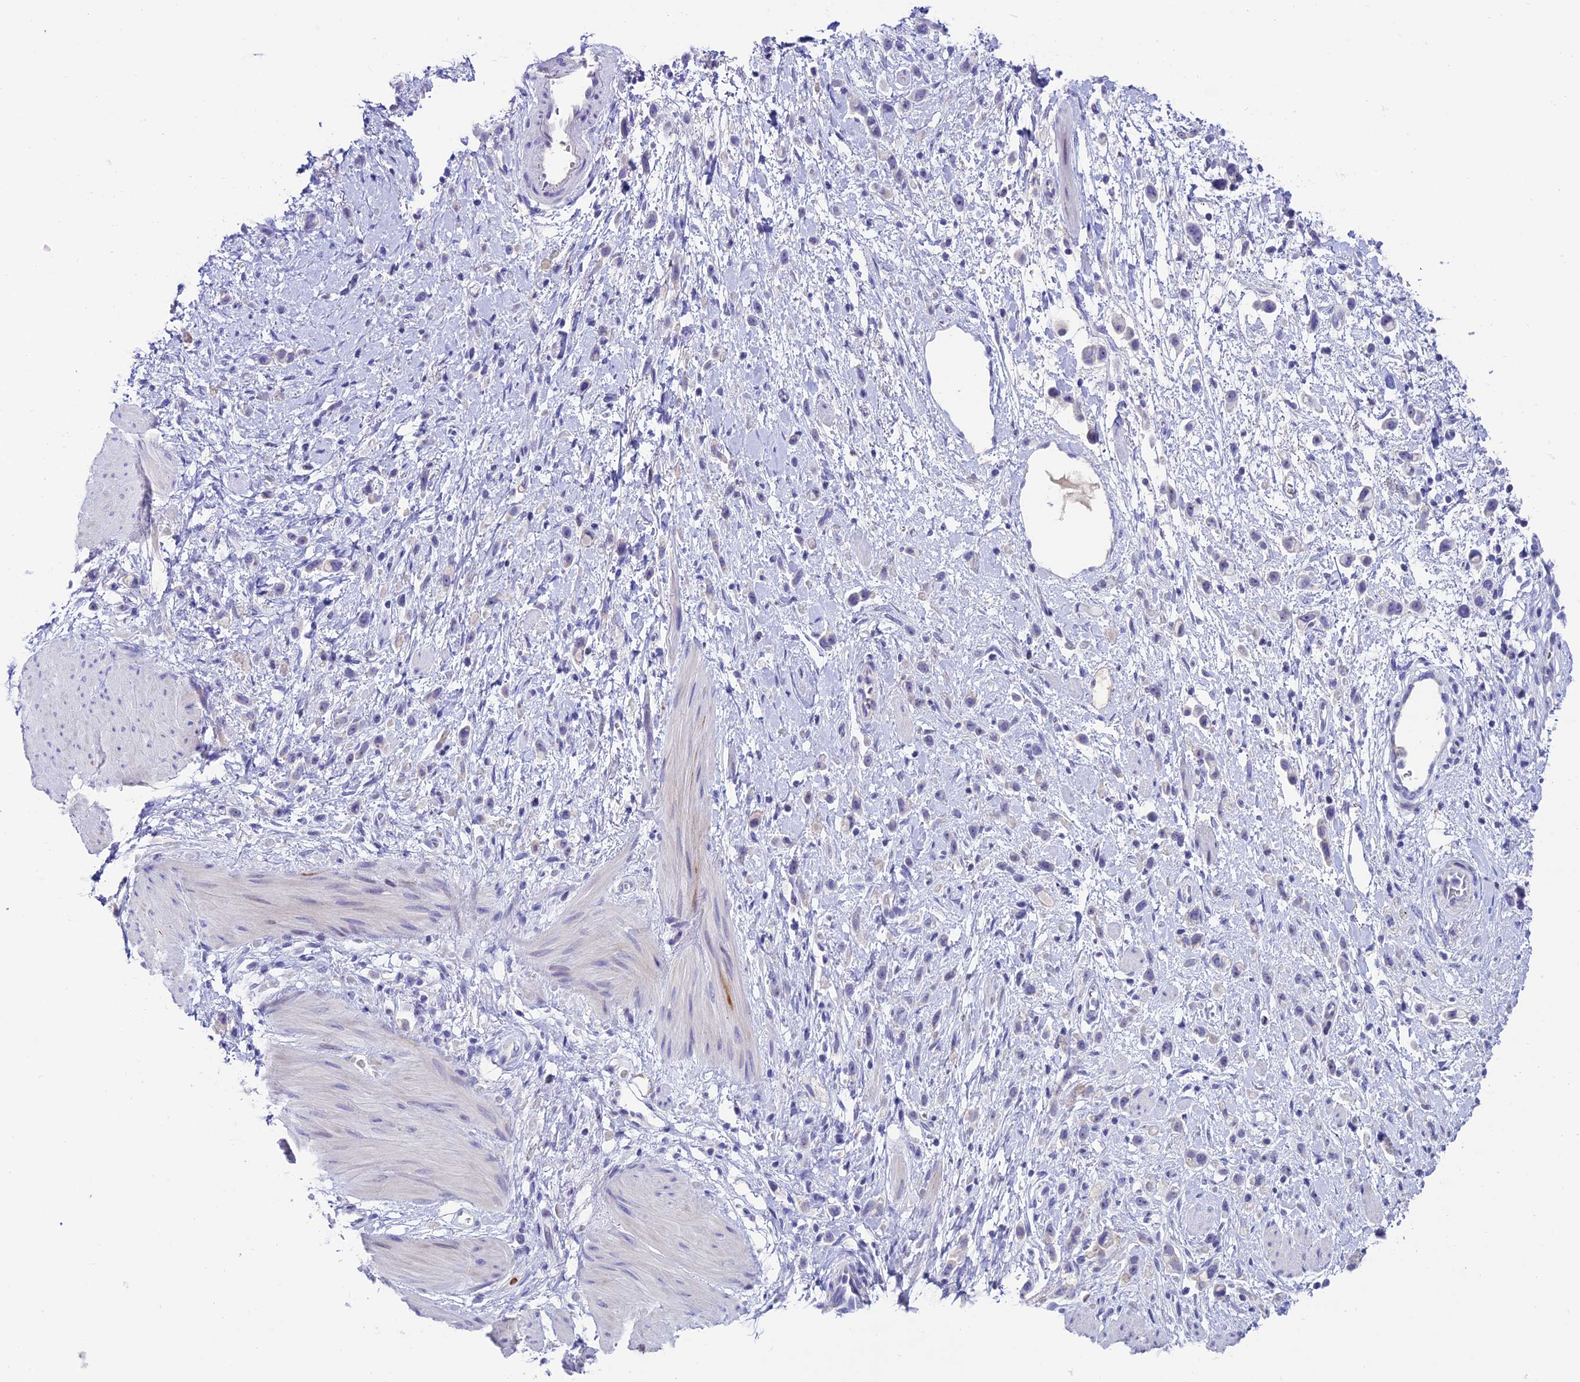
{"staining": {"intensity": "negative", "quantity": "none", "location": "none"}, "tissue": "stomach cancer", "cell_type": "Tumor cells", "image_type": "cancer", "snomed": [{"axis": "morphology", "description": "Adenocarcinoma, NOS"}, {"axis": "topography", "description": "Stomach"}], "caption": "Immunohistochemistry (IHC) micrograph of human stomach adenocarcinoma stained for a protein (brown), which displays no staining in tumor cells.", "gene": "SLC10A1", "patient": {"sex": "female", "age": 65}}